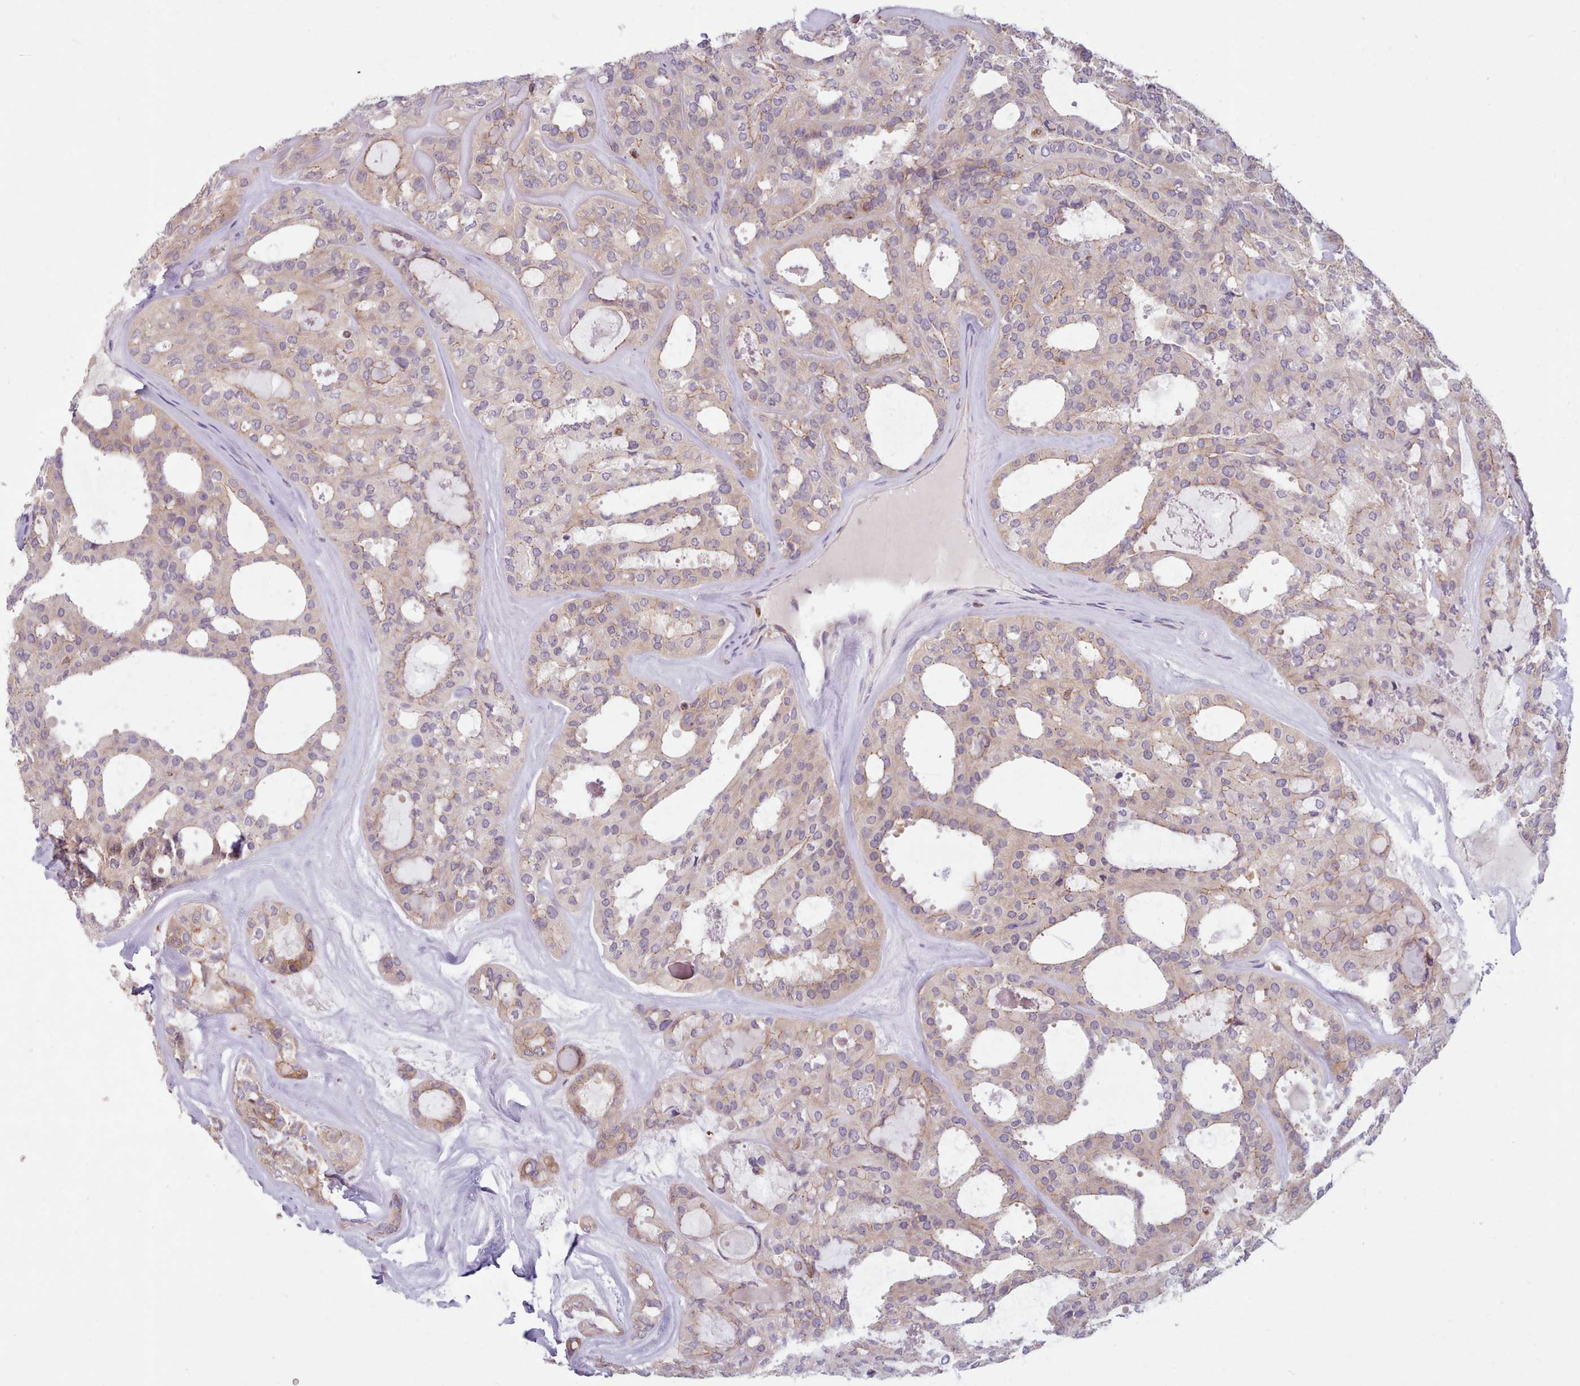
{"staining": {"intensity": "moderate", "quantity": "<25%", "location": "cytoplasmic/membranous"}, "tissue": "thyroid cancer", "cell_type": "Tumor cells", "image_type": "cancer", "snomed": [{"axis": "morphology", "description": "Follicular adenoma carcinoma, NOS"}, {"axis": "topography", "description": "Thyroid gland"}], "caption": "Tumor cells reveal moderate cytoplasmic/membranous staining in approximately <25% of cells in thyroid cancer (follicular adenoma carcinoma).", "gene": "CRYBG1", "patient": {"sex": "male", "age": 75}}